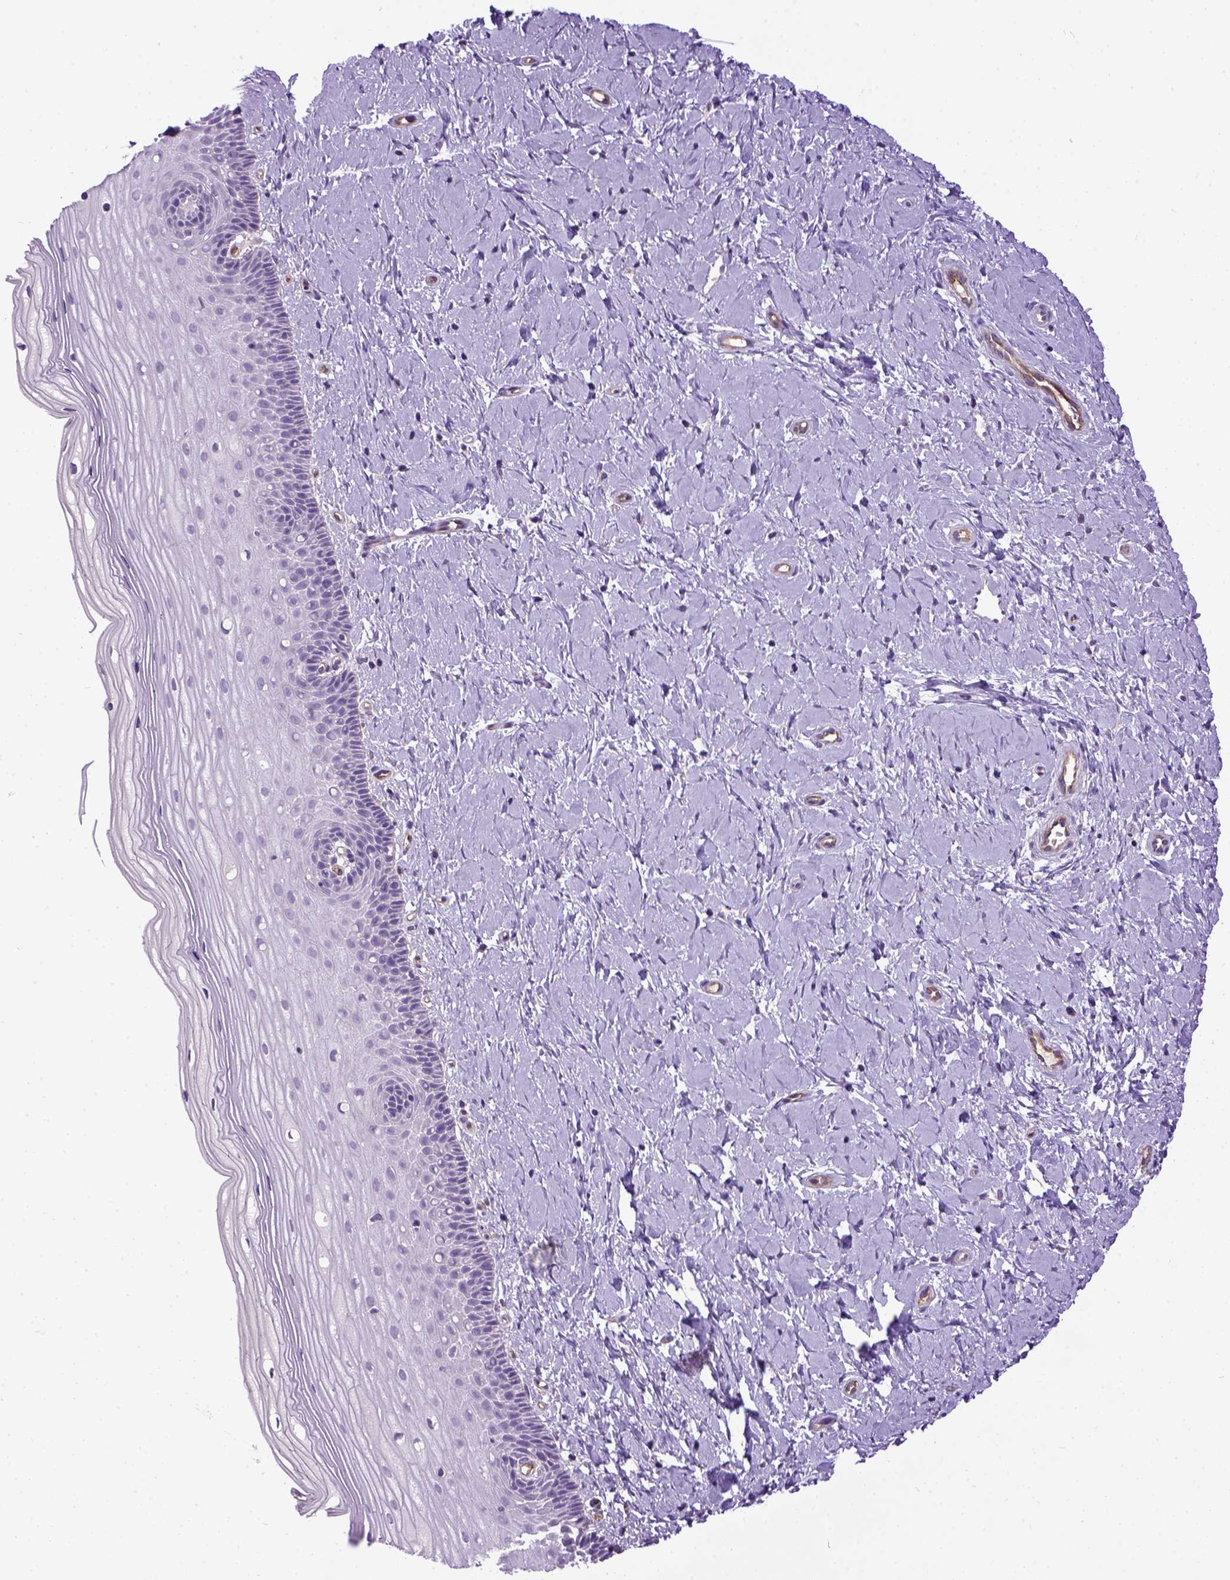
{"staining": {"intensity": "negative", "quantity": "none", "location": "none"}, "tissue": "cervix", "cell_type": "Glandular cells", "image_type": "normal", "snomed": [{"axis": "morphology", "description": "Normal tissue, NOS"}, {"axis": "topography", "description": "Cervix"}], "caption": "Immunohistochemical staining of normal human cervix reveals no significant staining in glandular cells.", "gene": "ENG", "patient": {"sex": "female", "age": 37}}